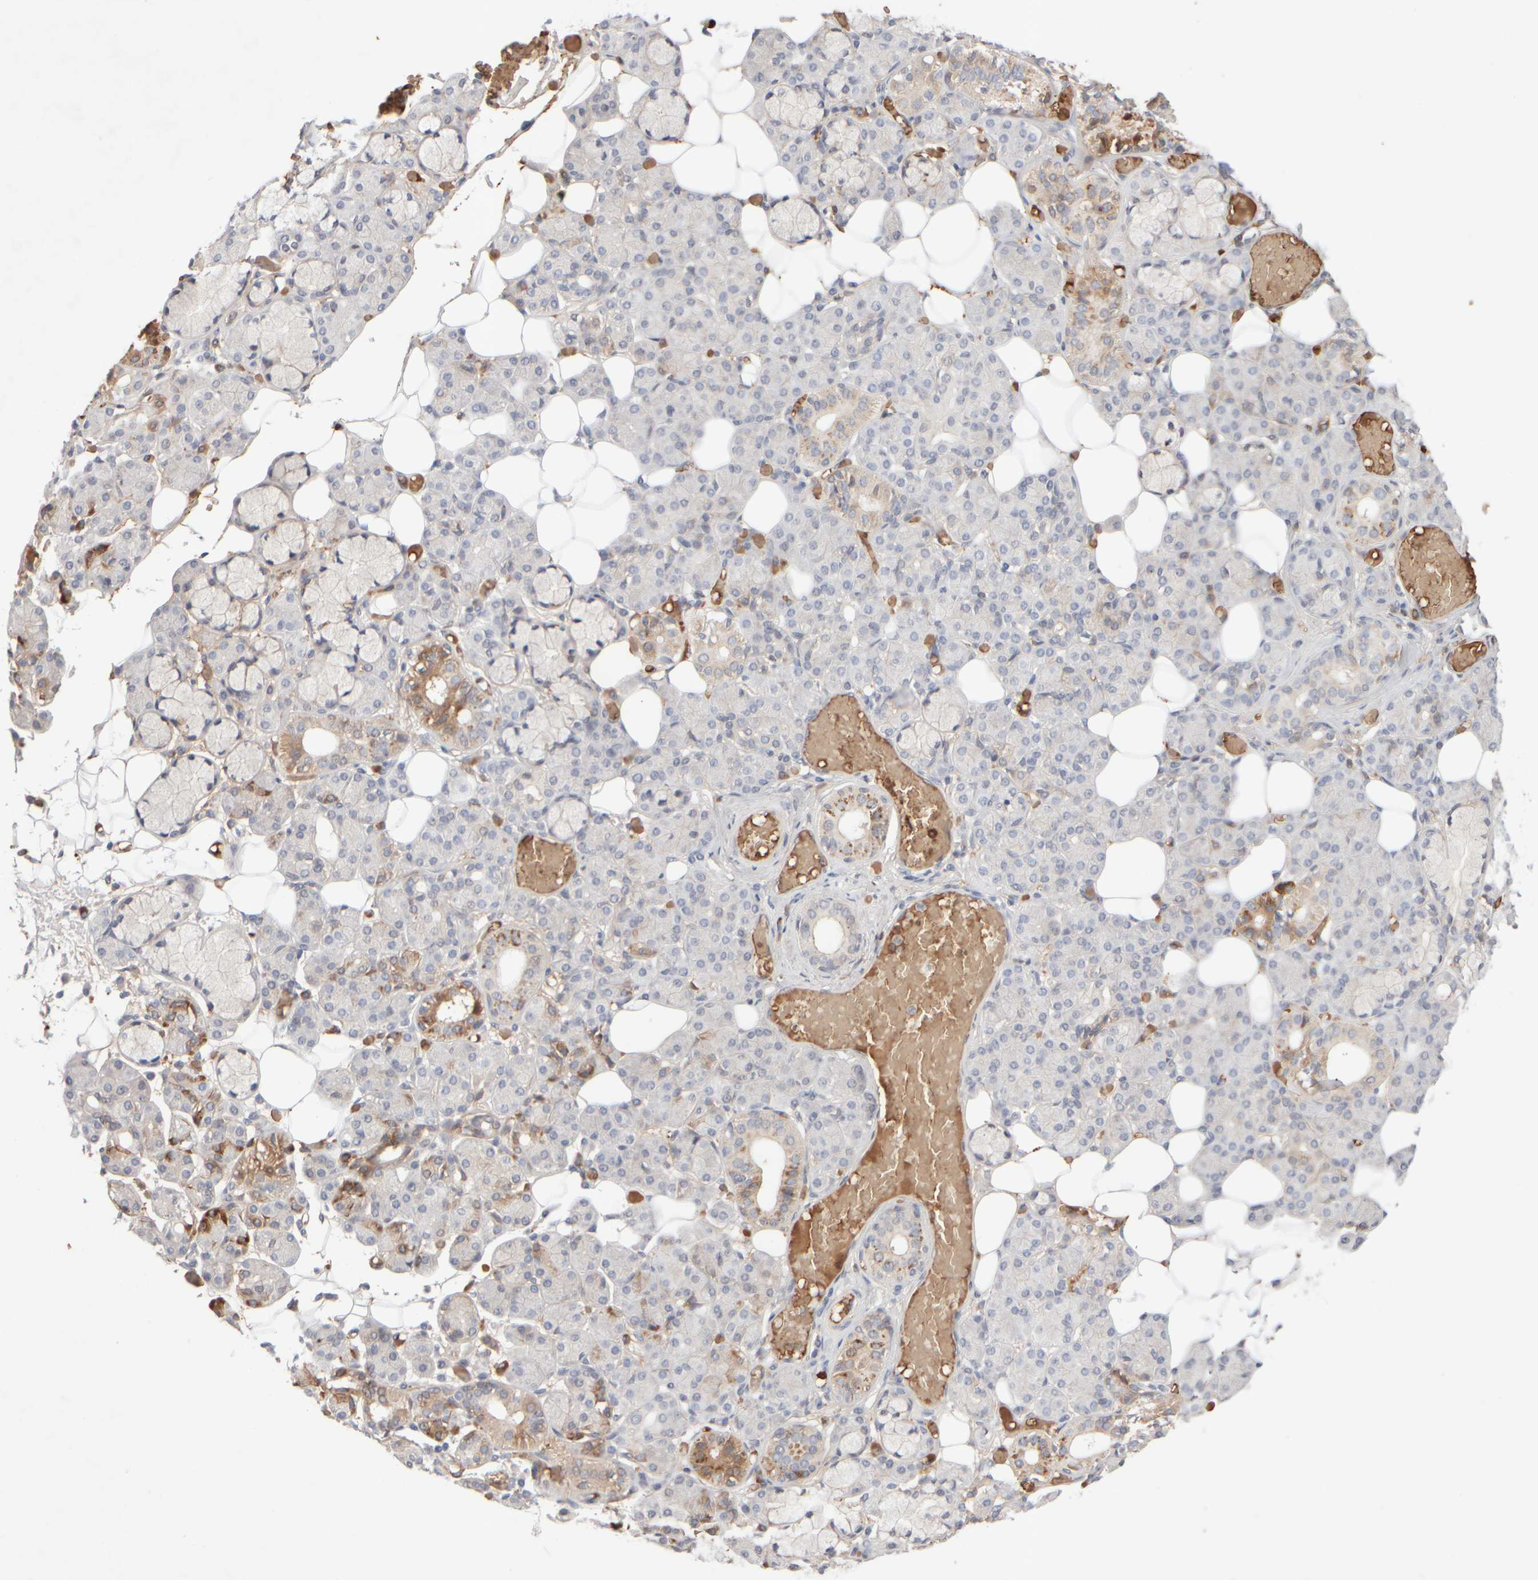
{"staining": {"intensity": "moderate", "quantity": "<25%", "location": "cytoplasmic/membranous"}, "tissue": "salivary gland", "cell_type": "Glandular cells", "image_type": "normal", "snomed": [{"axis": "morphology", "description": "Normal tissue, NOS"}, {"axis": "topography", "description": "Salivary gland"}], "caption": "Salivary gland was stained to show a protein in brown. There is low levels of moderate cytoplasmic/membranous expression in approximately <25% of glandular cells. (brown staining indicates protein expression, while blue staining denotes nuclei).", "gene": "MST1", "patient": {"sex": "male", "age": 63}}